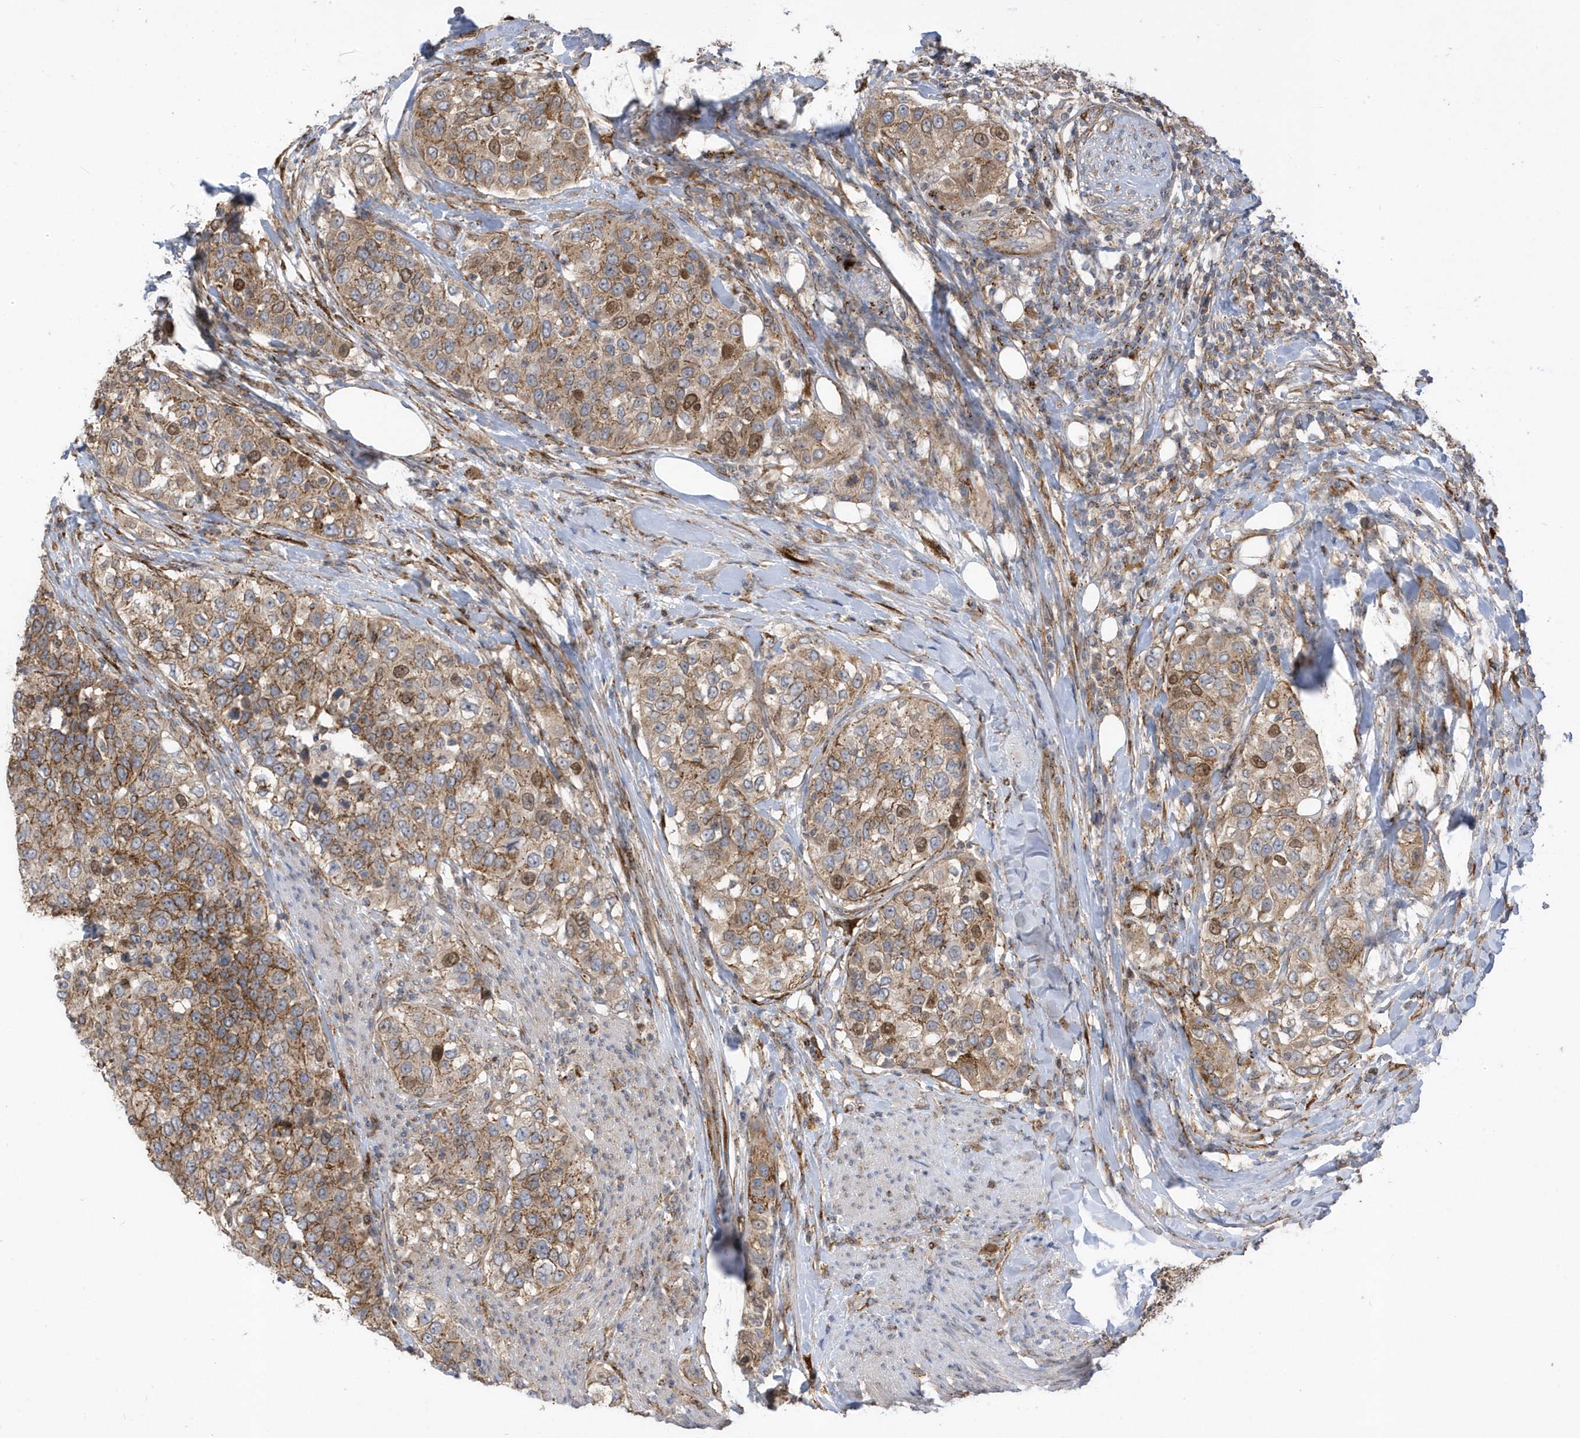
{"staining": {"intensity": "moderate", "quantity": ">75%", "location": "cytoplasmic/membranous,nuclear"}, "tissue": "urothelial cancer", "cell_type": "Tumor cells", "image_type": "cancer", "snomed": [{"axis": "morphology", "description": "Urothelial carcinoma, High grade"}, {"axis": "topography", "description": "Urinary bladder"}], "caption": "Urothelial cancer tissue shows moderate cytoplasmic/membranous and nuclear staining in about >75% of tumor cells Immunohistochemistry (ihc) stains the protein of interest in brown and the nuclei are stained blue.", "gene": "HRH4", "patient": {"sex": "female", "age": 80}}